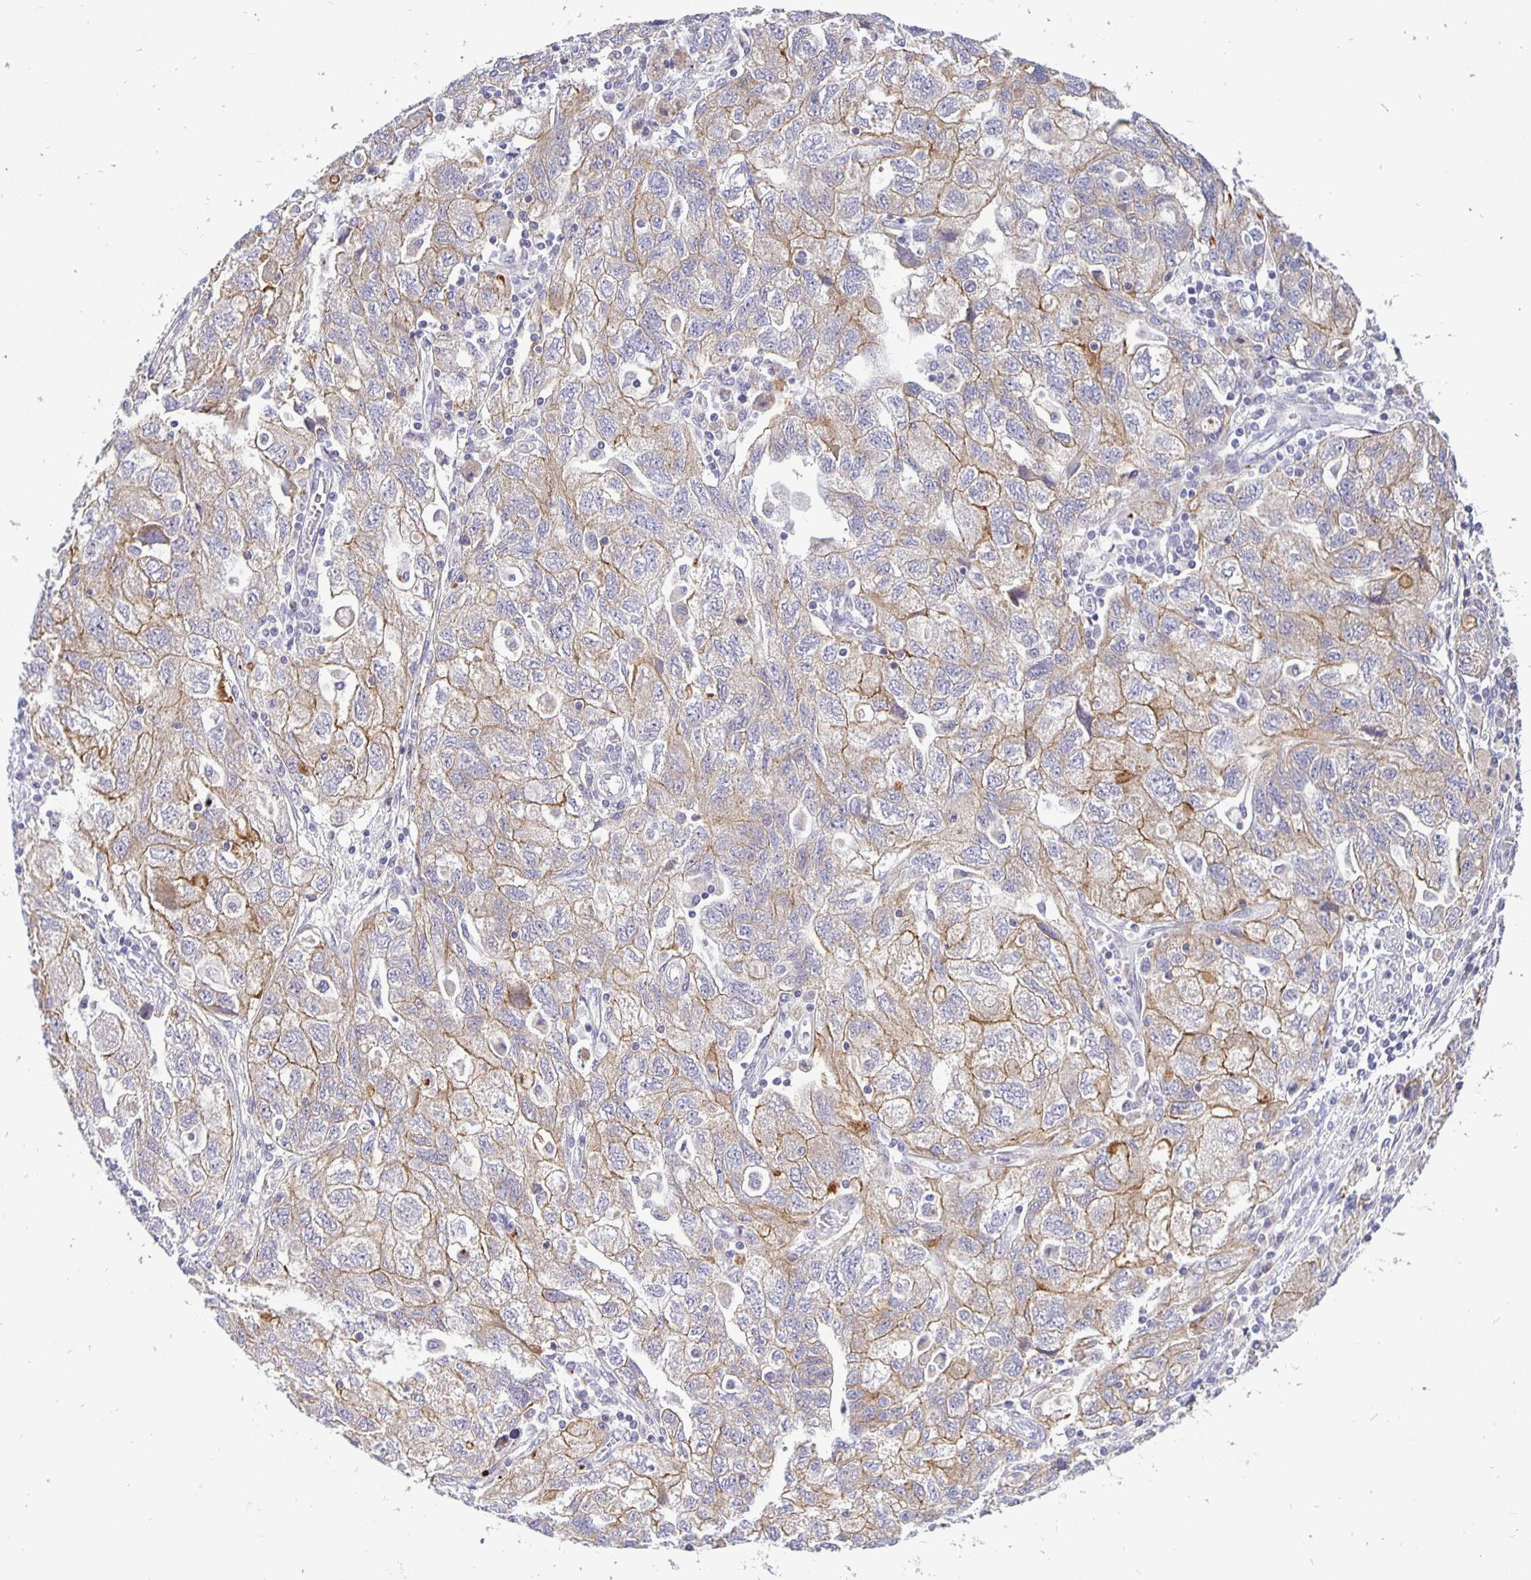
{"staining": {"intensity": "weak", "quantity": "25%-75%", "location": "cytoplasmic/membranous"}, "tissue": "ovarian cancer", "cell_type": "Tumor cells", "image_type": "cancer", "snomed": [{"axis": "morphology", "description": "Carcinoma, NOS"}, {"axis": "morphology", "description": "Cystadenocarcinoma, serous, NOS"}, {"axis": "topography", "description": "Ovary"}], "caption": "About 25%-75% of tumor cells in human ovarian cancer show weak cytoplasmic/membranous protein staining as visualized by brown immunohistochemical staining.", "gene": "ERBB2", "patient": {"sex": "female", "age": 69}}